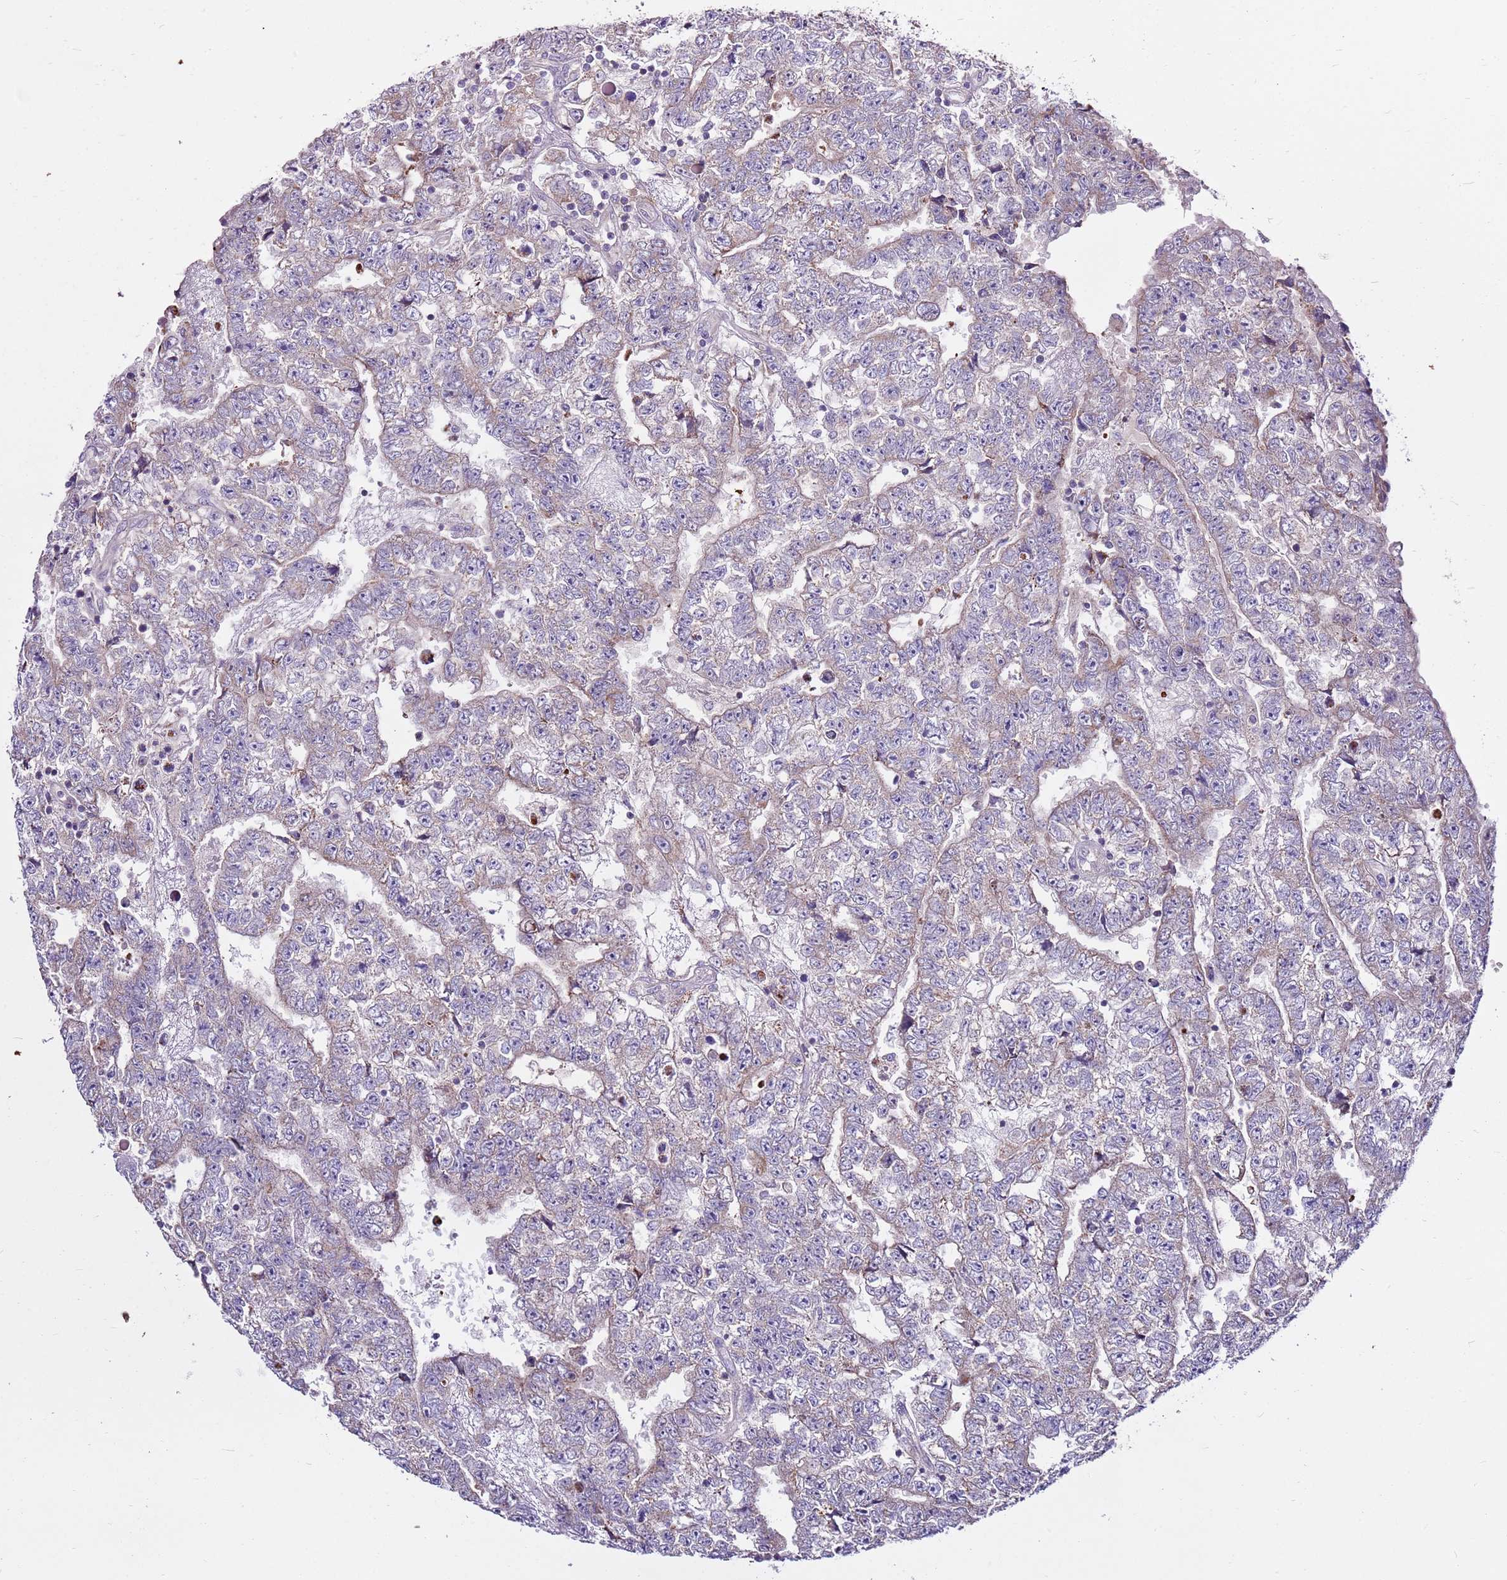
{"staining": {"intensity": "weak", "quantity": "<25%", "location": "cytoplasmic/membranous"}, "tissue": "testis cancer", "cell_type": "Tumor cells", "image_type": "cancer", "snomed": [{"axis": "morphology", "description": "Carcinoma, Embryonal, NOS"}, {"axis": "topography", "description": "Testis"}], "caption": "Image shows no protein expression in tumor cells of testis cancer tissue. (Brightfield microscopy of DAB IHC at high magnification).", "gene": "SMG1", "patient": {"sex": "male", "age": 25}}